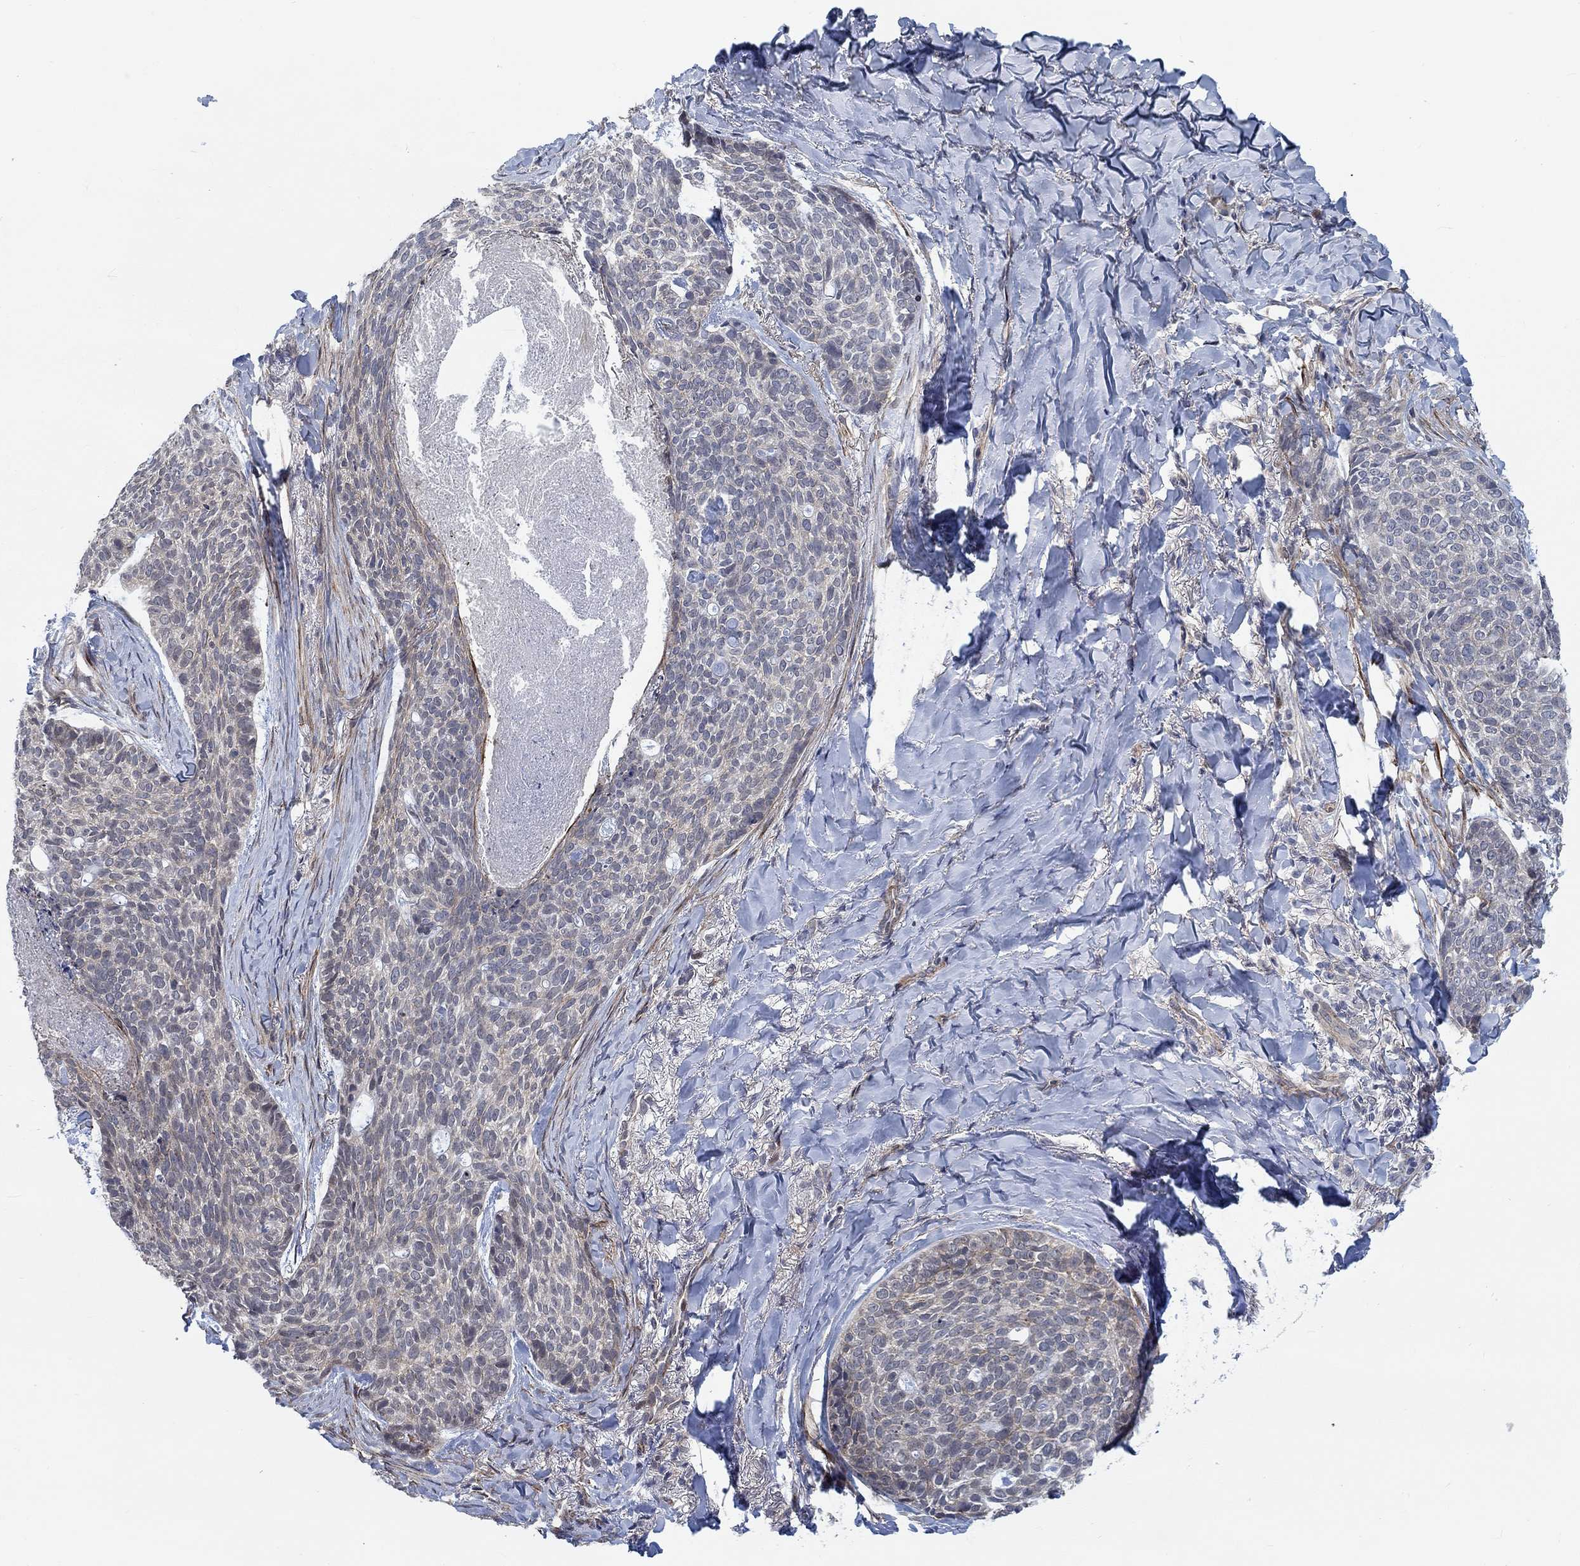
{"staining": {"intensity": "negative", "quantity": "none", "location": "none"}, "tissue": "skin cancer", "cell_type": "Tumor cells", "image_type": "cancer", "snomed": [{"axis": "morphology", "description": "Basal cell carcinoma"}, {"axis": "topography", "description": "Skin"}], "caption": "Immunohistochemistry (IHC) of human skin cancer (basal cell carcinoma) reveals no positivity in tumor cells.", "gene": "KCNH8", "patient": {"sex": "female", "age": 69}}